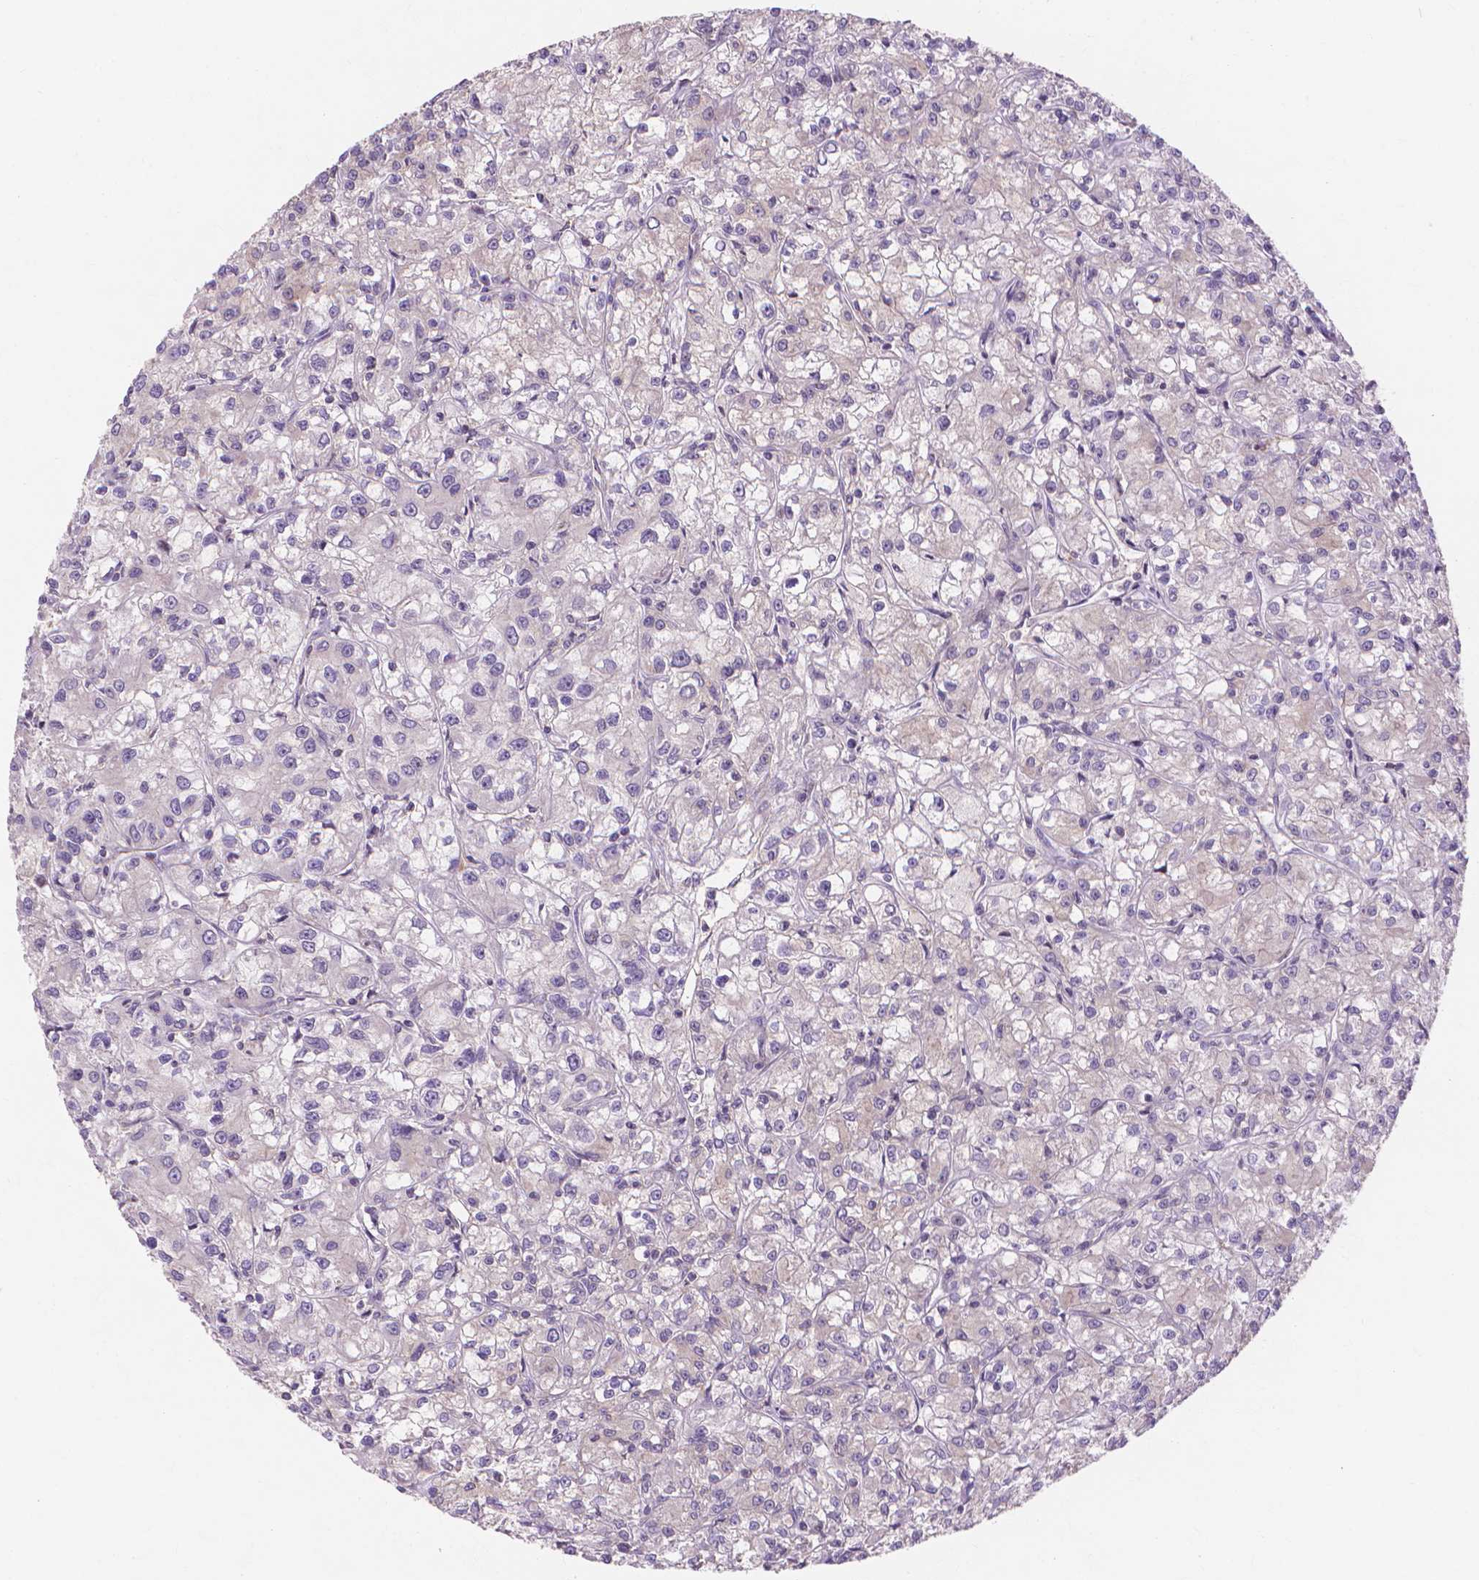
{"staining": {"intensity": "negative", "quantity": "none", "location": "none"}, "tissue": "renal cancer", "cell_type": "Tumor cells", "image_type": "cancer", "snomed": [{"axis": "morphology", "description": "Adenocarcinoma, NOS"}, {"axis": "topography", "description": "Kidney"}], "caption": "A high-resolution photomicrograph shows immunohistochemistry (IHC) staining of renal cancer, which exhibits no significant positivity in tumor cells.", "gene": "PRDM13", "patient": {"sex": "female", "age": 59}}